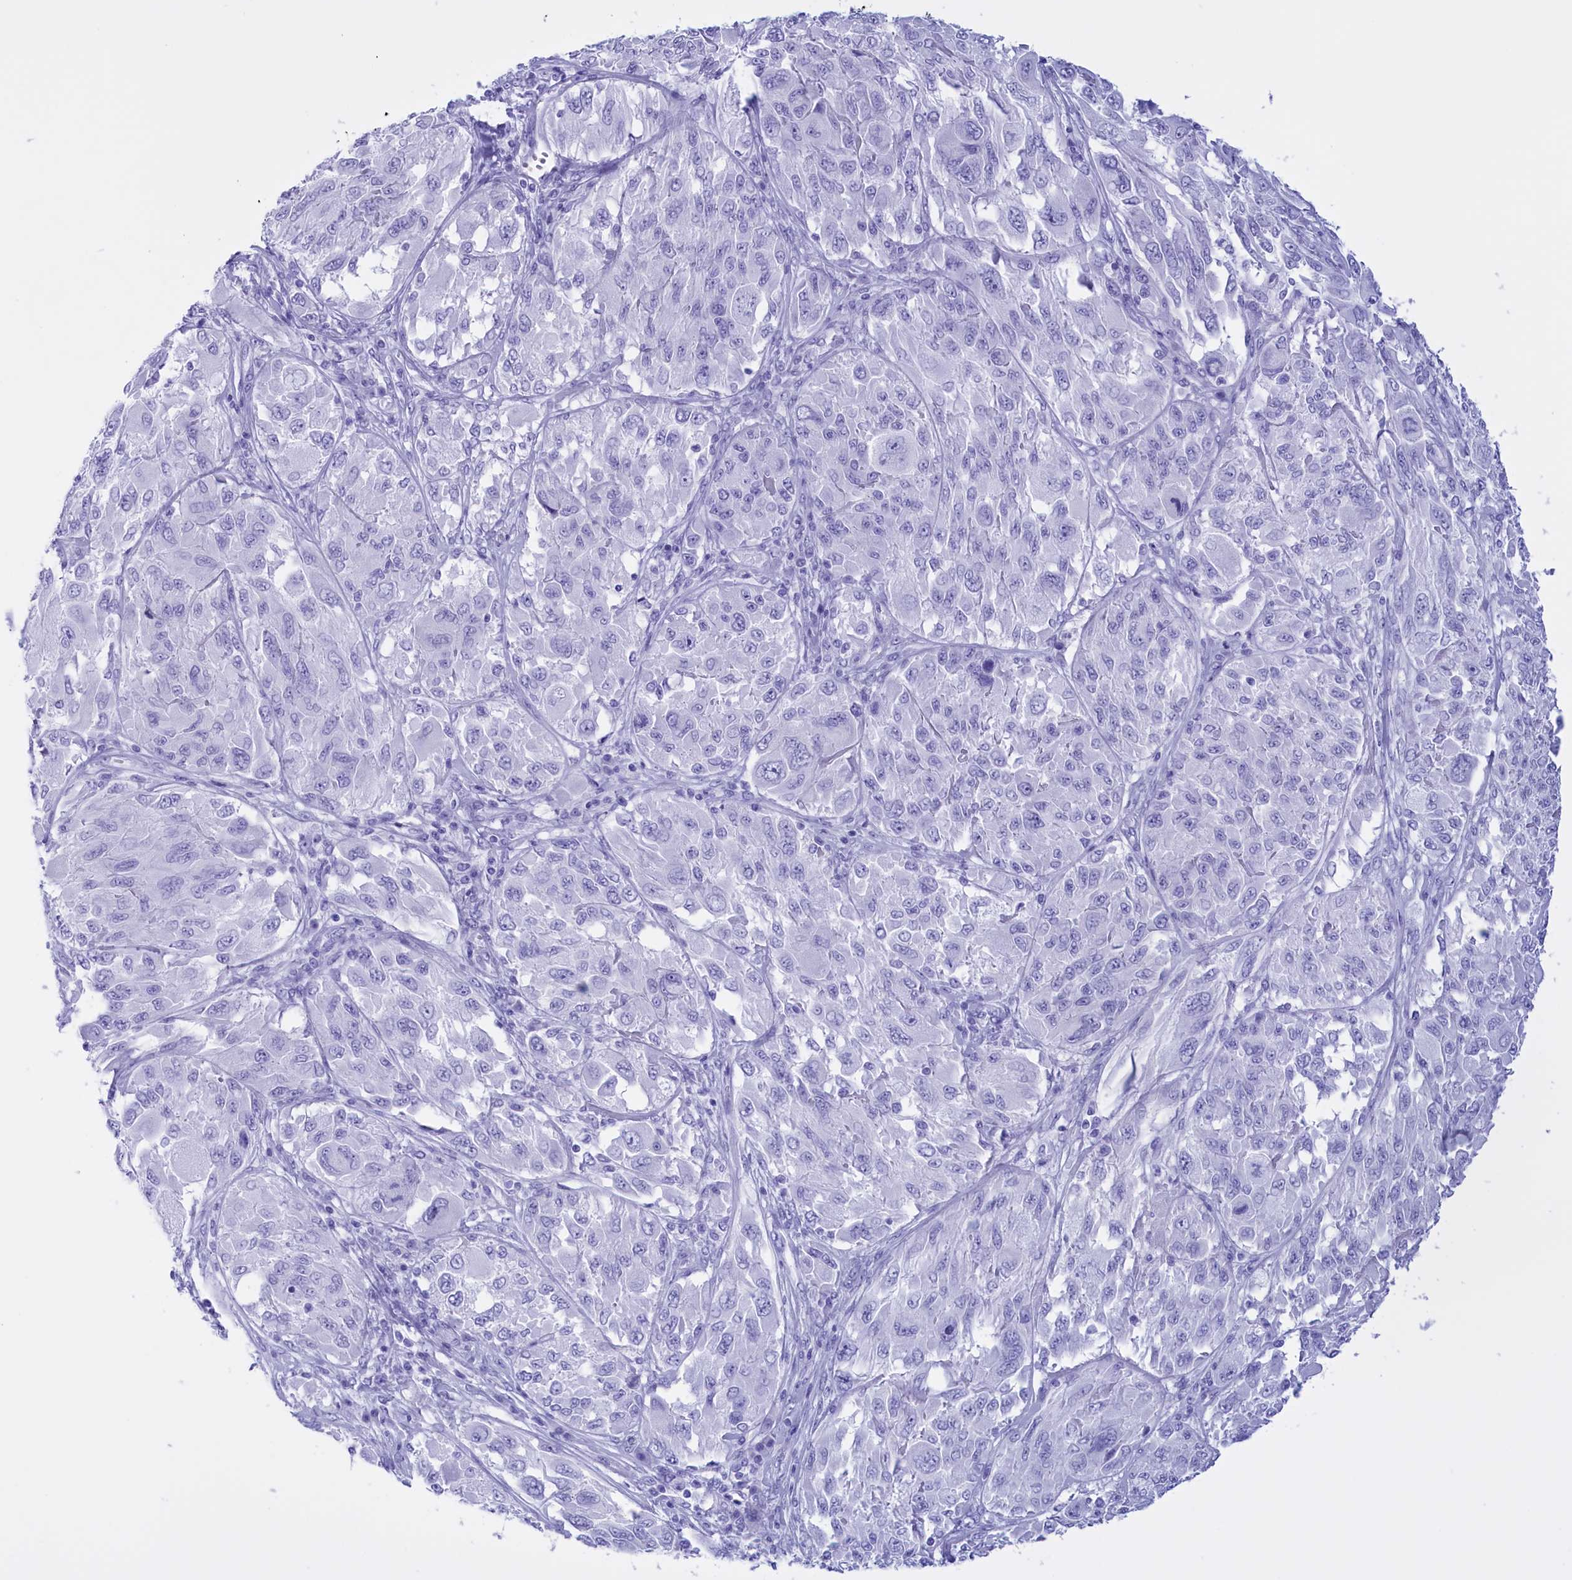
{"staining": {"intensity": "negative", "quantity": "none", "location": "none"}, "tissue": "melanoma", "cell_type": "Tumor cells", "image_type": "cancer", "snomed": [{"axis": "morphology", "description": "Malignant melanoma, NOS"}, {"axis": "topography", "description": "Skin"}], "caption": "Melanoma was stained to show a protein in brown. There is no significant positivity in tumor cells. Brightfield microscopy of immunohistochemistry stained with DAB (3,3'-diaminobenzidine) (brown) and hematoxylin (blue), captured at high magnification.", "gene": "BRI3", "patient": {"sex": "female", "age": 91}}